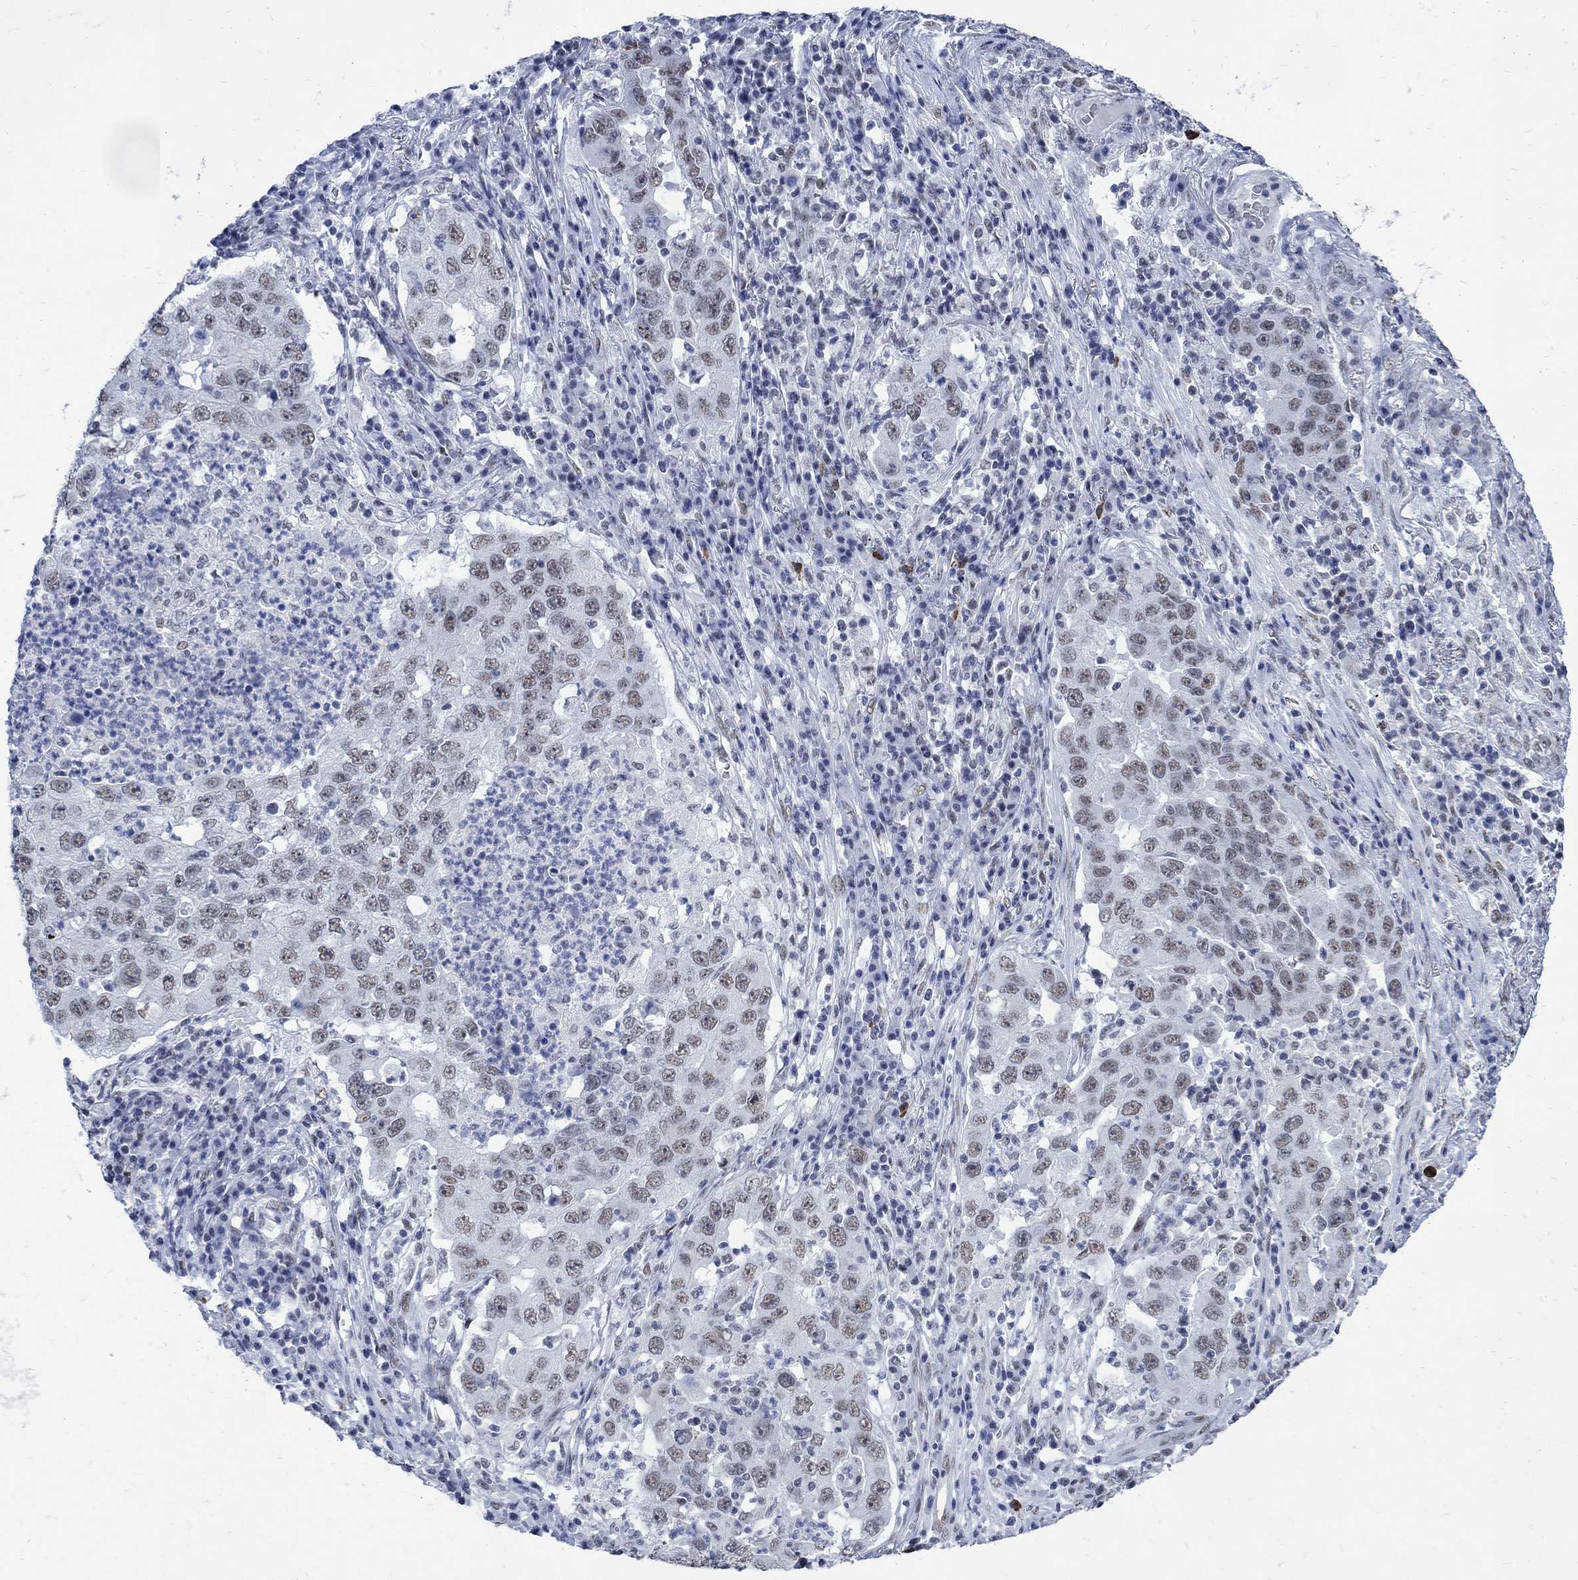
{"staining": {"intensity": "weak", "quantity": ">75%", "location": "nuclear"}, "tissue": "lung cancer", "cell_type": "Tumor cells", "image_type": "cancer", "snomed": [{"axis": "morphology", "description": "Adenocarcinoma, NOS"}, {"axis": "topography", "description": "Lung"}], "caption": "The histopathology image reveals staining of lung cancer, revealing weak nuclear protein expression (brown color) within tumor cells. Nuclei are stained in blue.", "gene": "DLK1", "patient": {"sex": "male", "age": 73}}